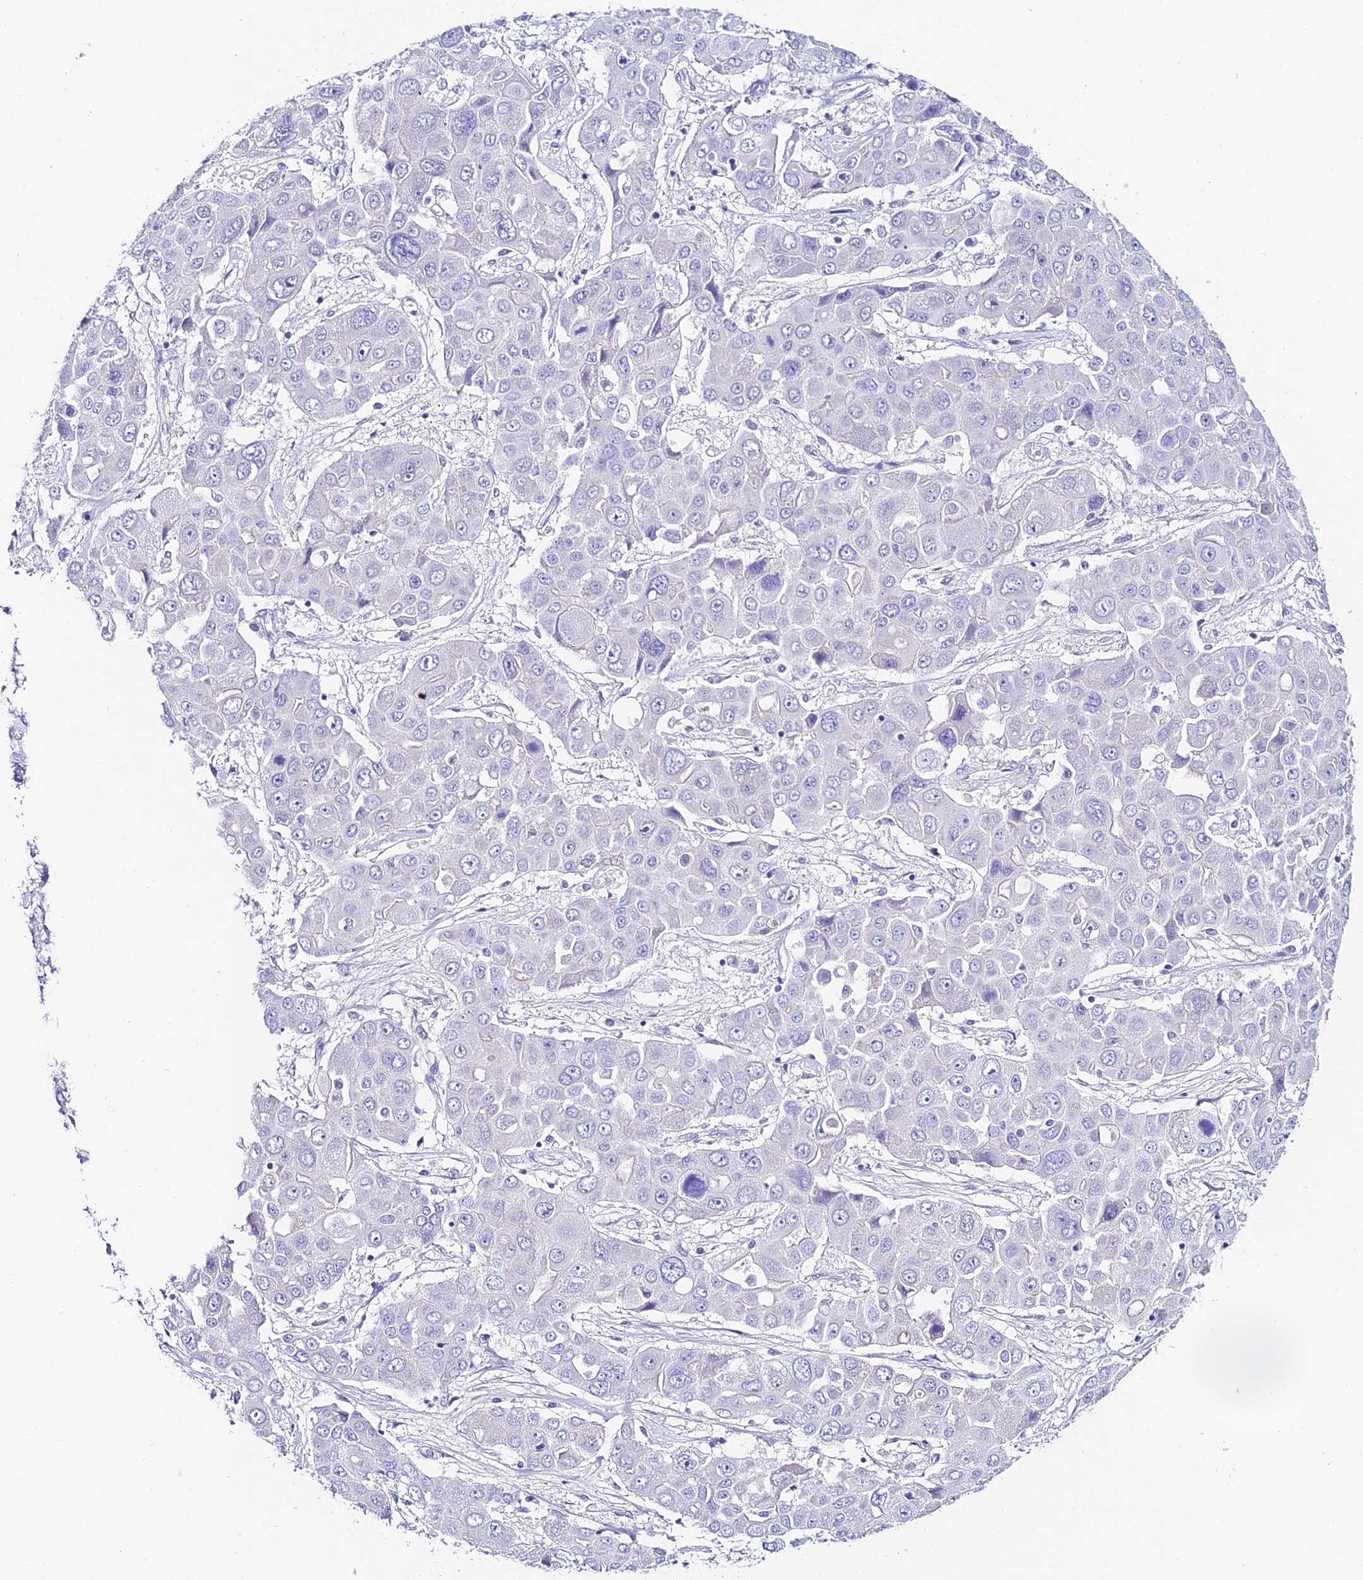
{"staining": {"intensity": "negative", "quantity": "none", "location": "none"}, "tissue": "liver cancer", "cell_type": "Tumor cells", "image_type": "cancer", "snomed": [{"axis": "morphology", "description": "Cholangiocarcinoma"}, {"axis": "topography", "description": "Liver"}], "caption": "Tumor cells show no significant staining in liver cancer.", "gene": "DUSP29", "patient": {"sex": "male", "age": 67}}